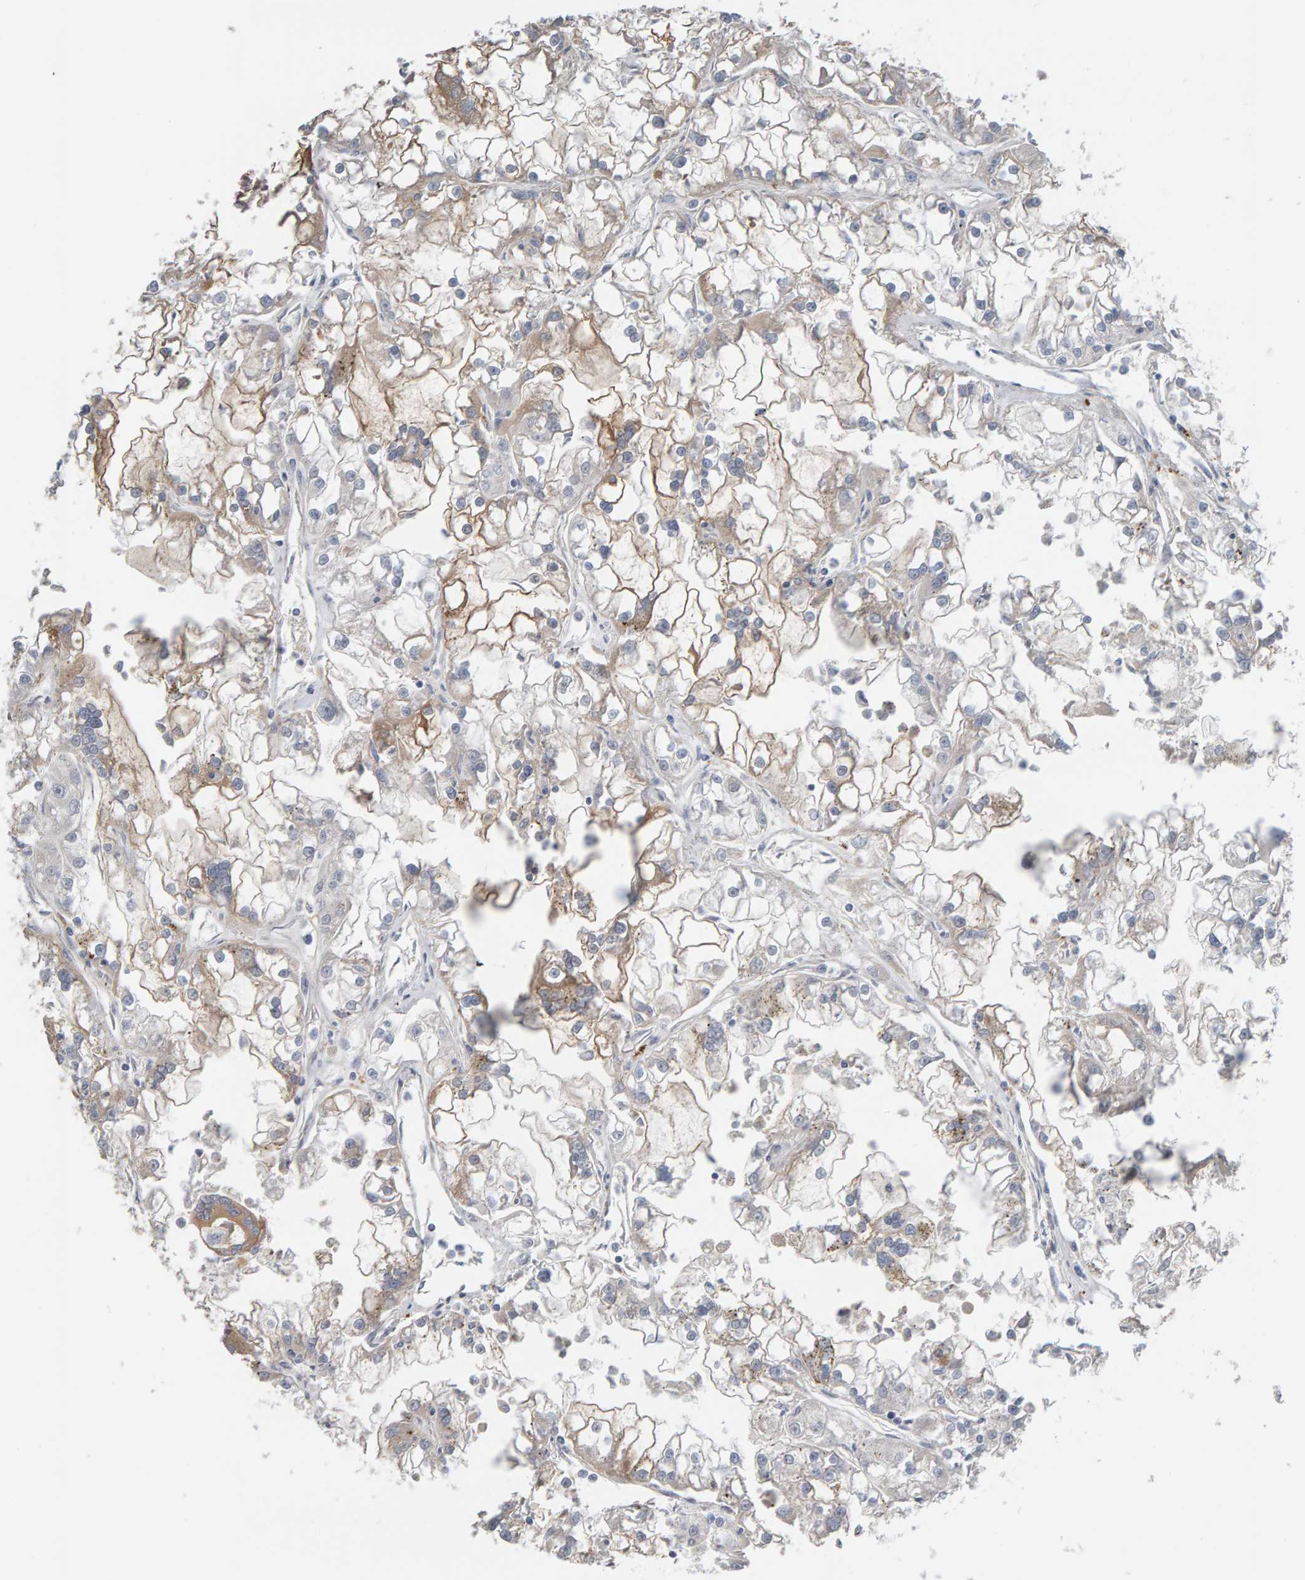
{"staining": {"intensity": "weak", "quantity": "<25%", "location": "cytoplasmic/membranous"}, "tissue": "renal cancer", "cell_type": "Tumor cells", "image_type": "cancer", "snomed": [{"axis": "morphology", "description": "Adenocarcinoma, NOS"}, {"axis": "topography", "description": "Kidney"}], "caption": "DAB (3,3'-diaminobenzidine) immunohistochemical staining of human renal cancer (adenocarcinoma) displays no significant positivity in tumor cells.", "gene": "IPPK", "patient": {"sex": "female", "age": 52}}